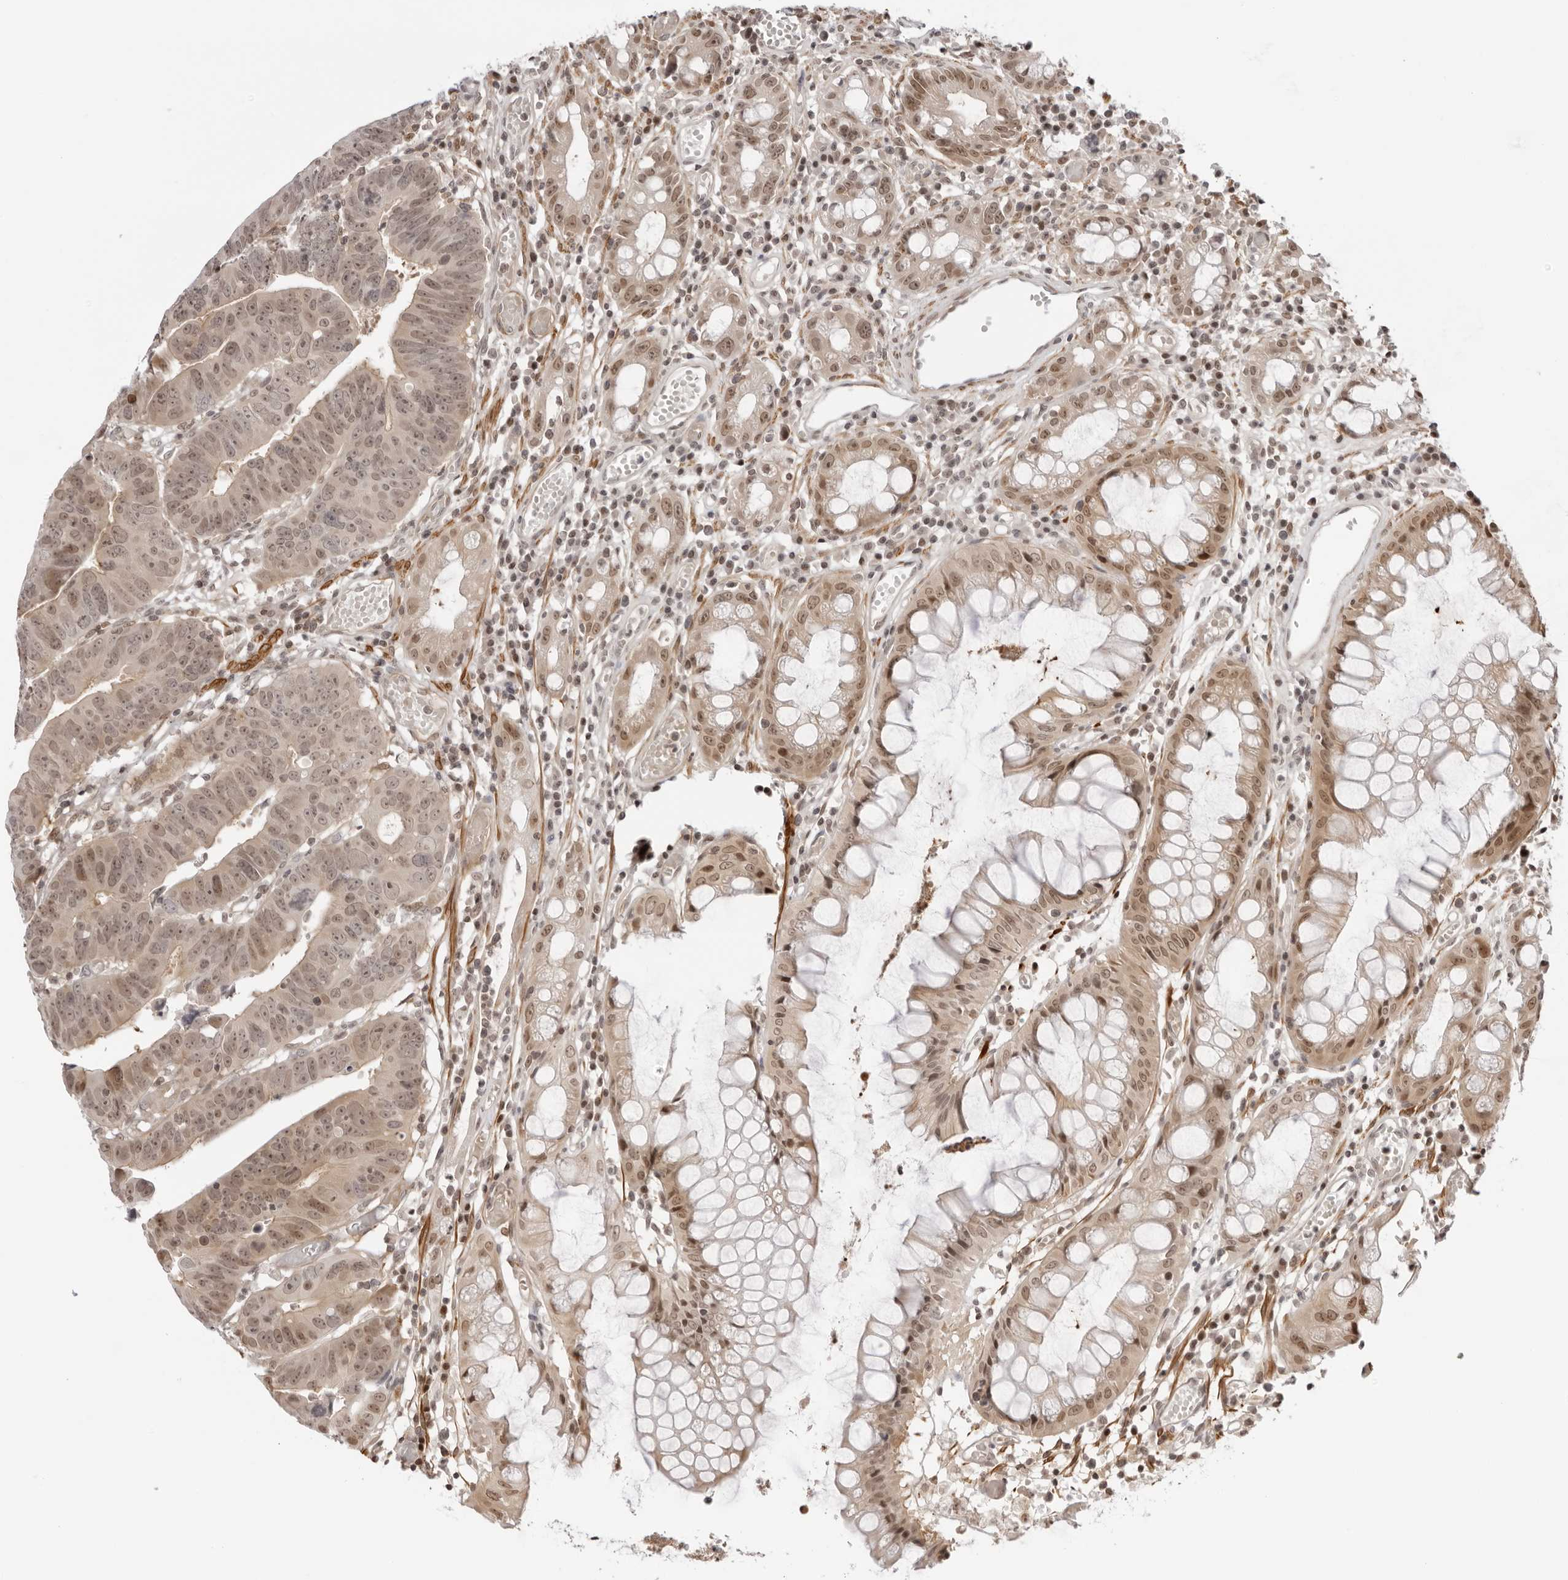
{"staining": {"intensity": "moderate", "quantity": "25%-75%", "location": "nuclear"}, "tissue": "colorectal cancer", "cell_type": "Tumor cells", "image_type": "cancer", "snomed": [{"axis": "morphology", "description": "Adenocarcinoma, NOS"}, {"axis": "topography", "description": "Rectum"}], "caption": "Colorectal adenocarcinoma stained with DAB IHC reveals medium levels of moderate nuclear positivity in about 25%-75% of tumor cells. The staining is performed using DAB brown chromogen to label protein expression. The nuclei are counter-stained blue using hematoxylin.", "gene": "RNF146", "patient": {"sex": "female", "age": 65}}